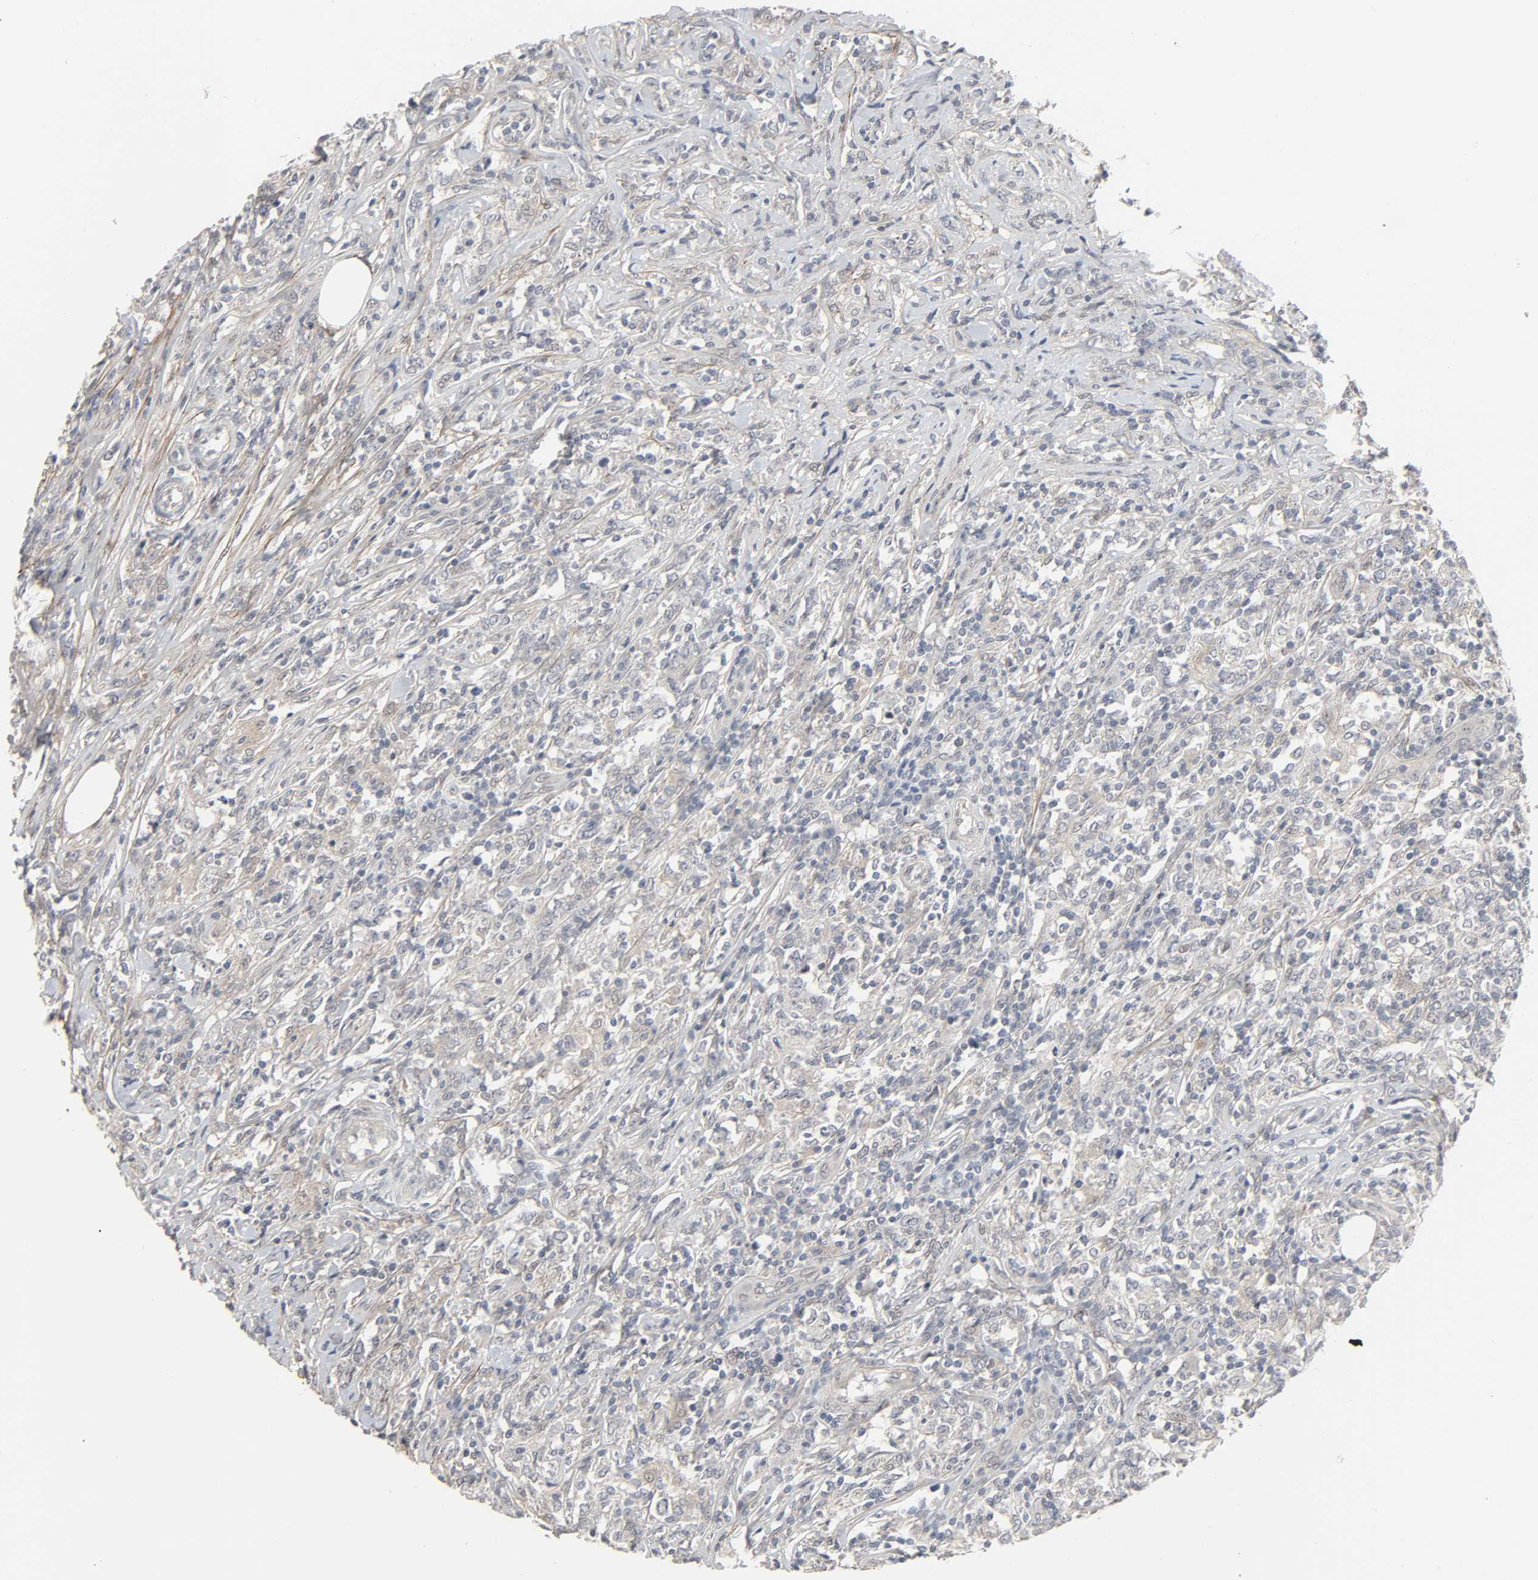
{"staining": {"intensity": "negative", "quantity": "none", "location": "none"}, "tissue": "lymphoma", "cell_type": "Tumor cells", "image_type": "cancer", "snomed": [{"axis": "morphology", "description": "Malignant lymphoma, non-Hodgkin's type, High grade"}, {"axis": "topography", "description": "Lymph node"}], "caption": "Immunohistochemical staining of lymphoma shows no significant staining in tumor cells.", "gene": "ZNF222", "patient": {"sex": "female", "age": 84}}